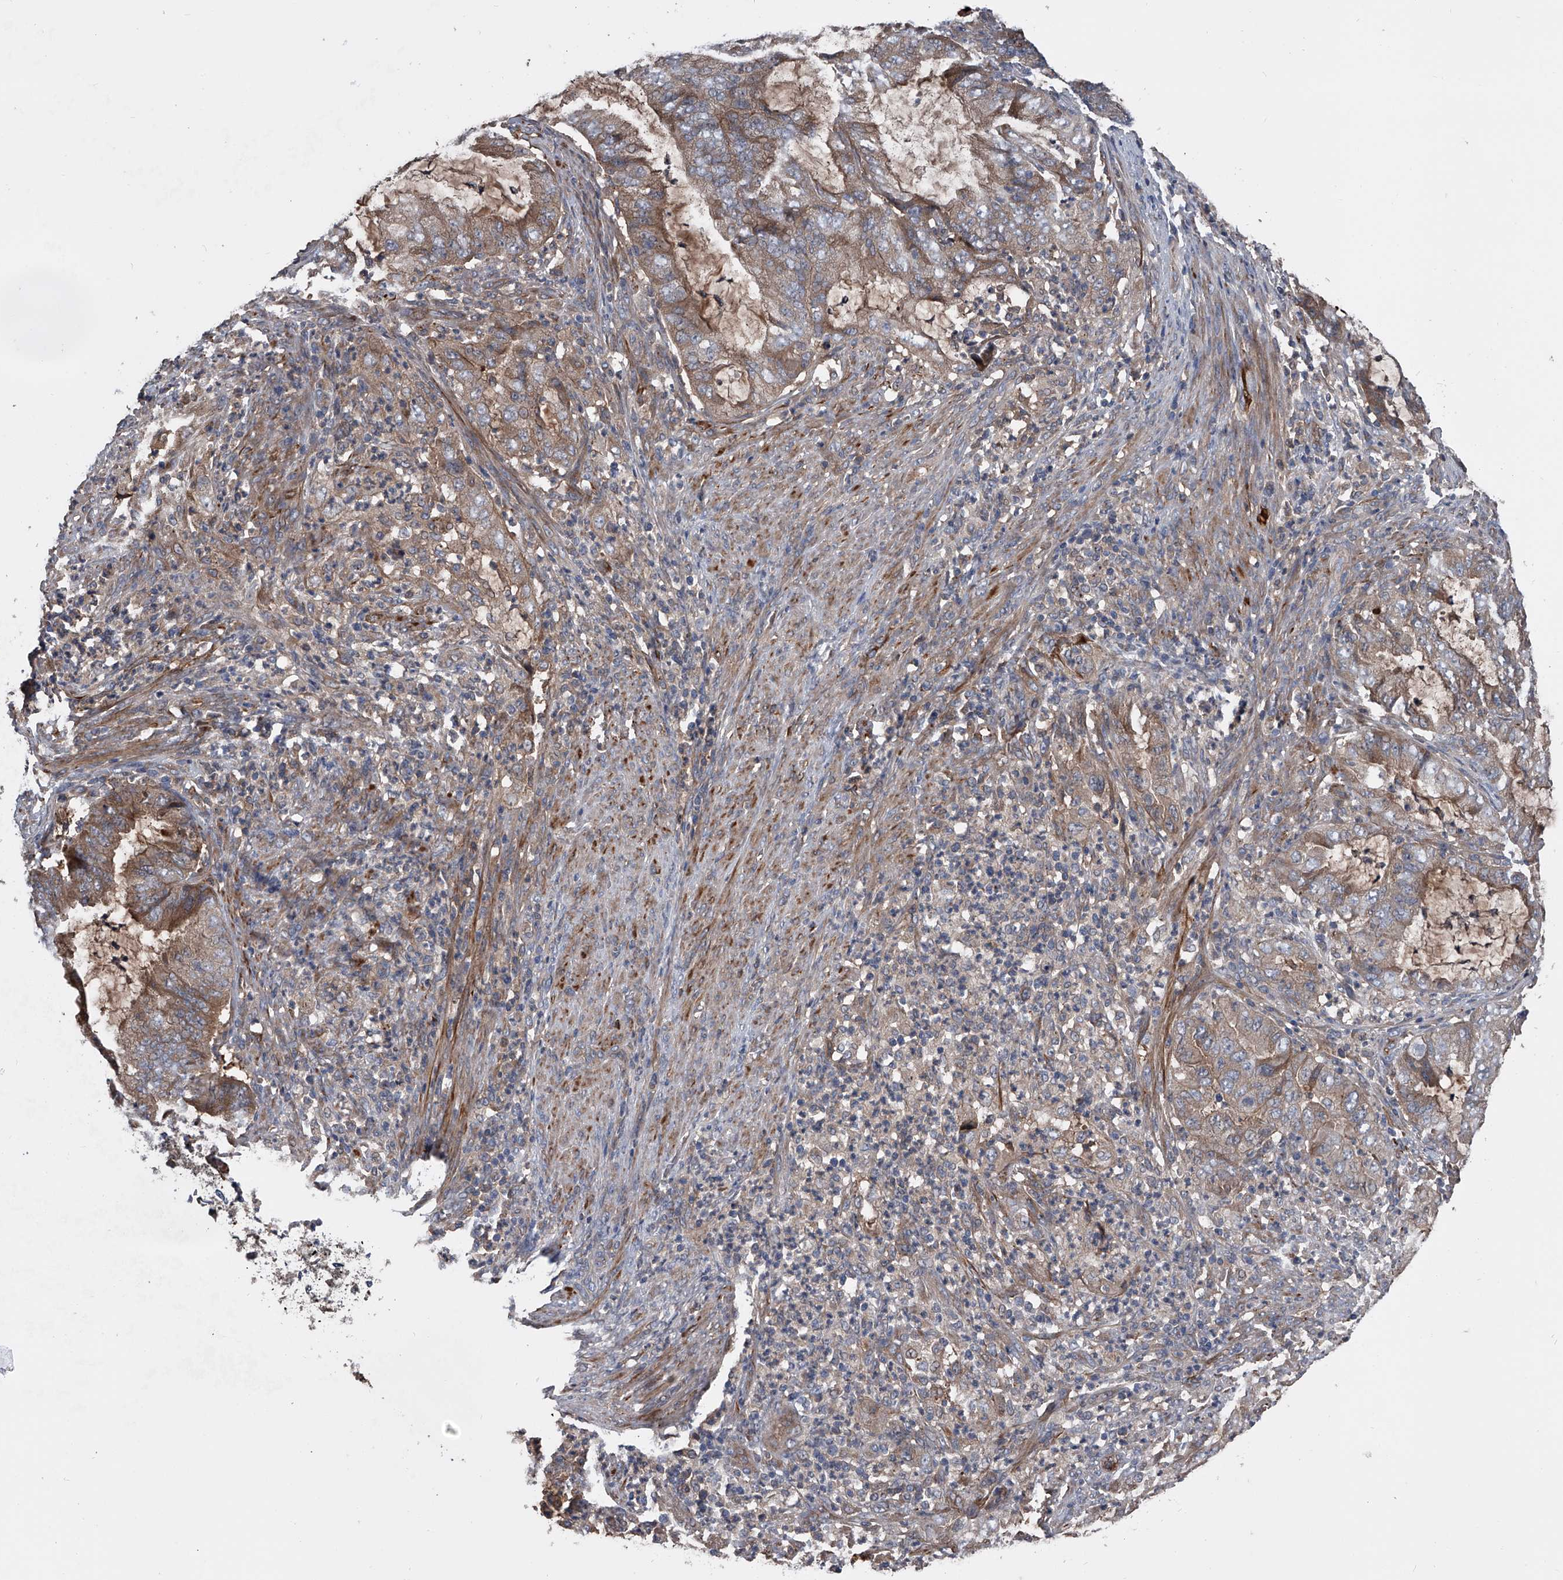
{"staining": {"intensity": "moderate", "quantity": ">75%", "location": "cytoplasmic/membranous"}, "tissue": "endometrial cancer", "cell_type": "Tumor cells", "image_type": "cancer", "snomed": [{"axis": "morphology", "description": "Adenocarcinoma, NOS"}, {"axis": "topography", "description": "Endometrium"}], "caption": "The immunohistochemical stain labels moderate cytoplasmic/membranous positivity in tumor cells of endometrial cancer (adenocarcinoma) tissue.", "gene": "KIF13A", "patient": {"sex": "female", "age": 51}}